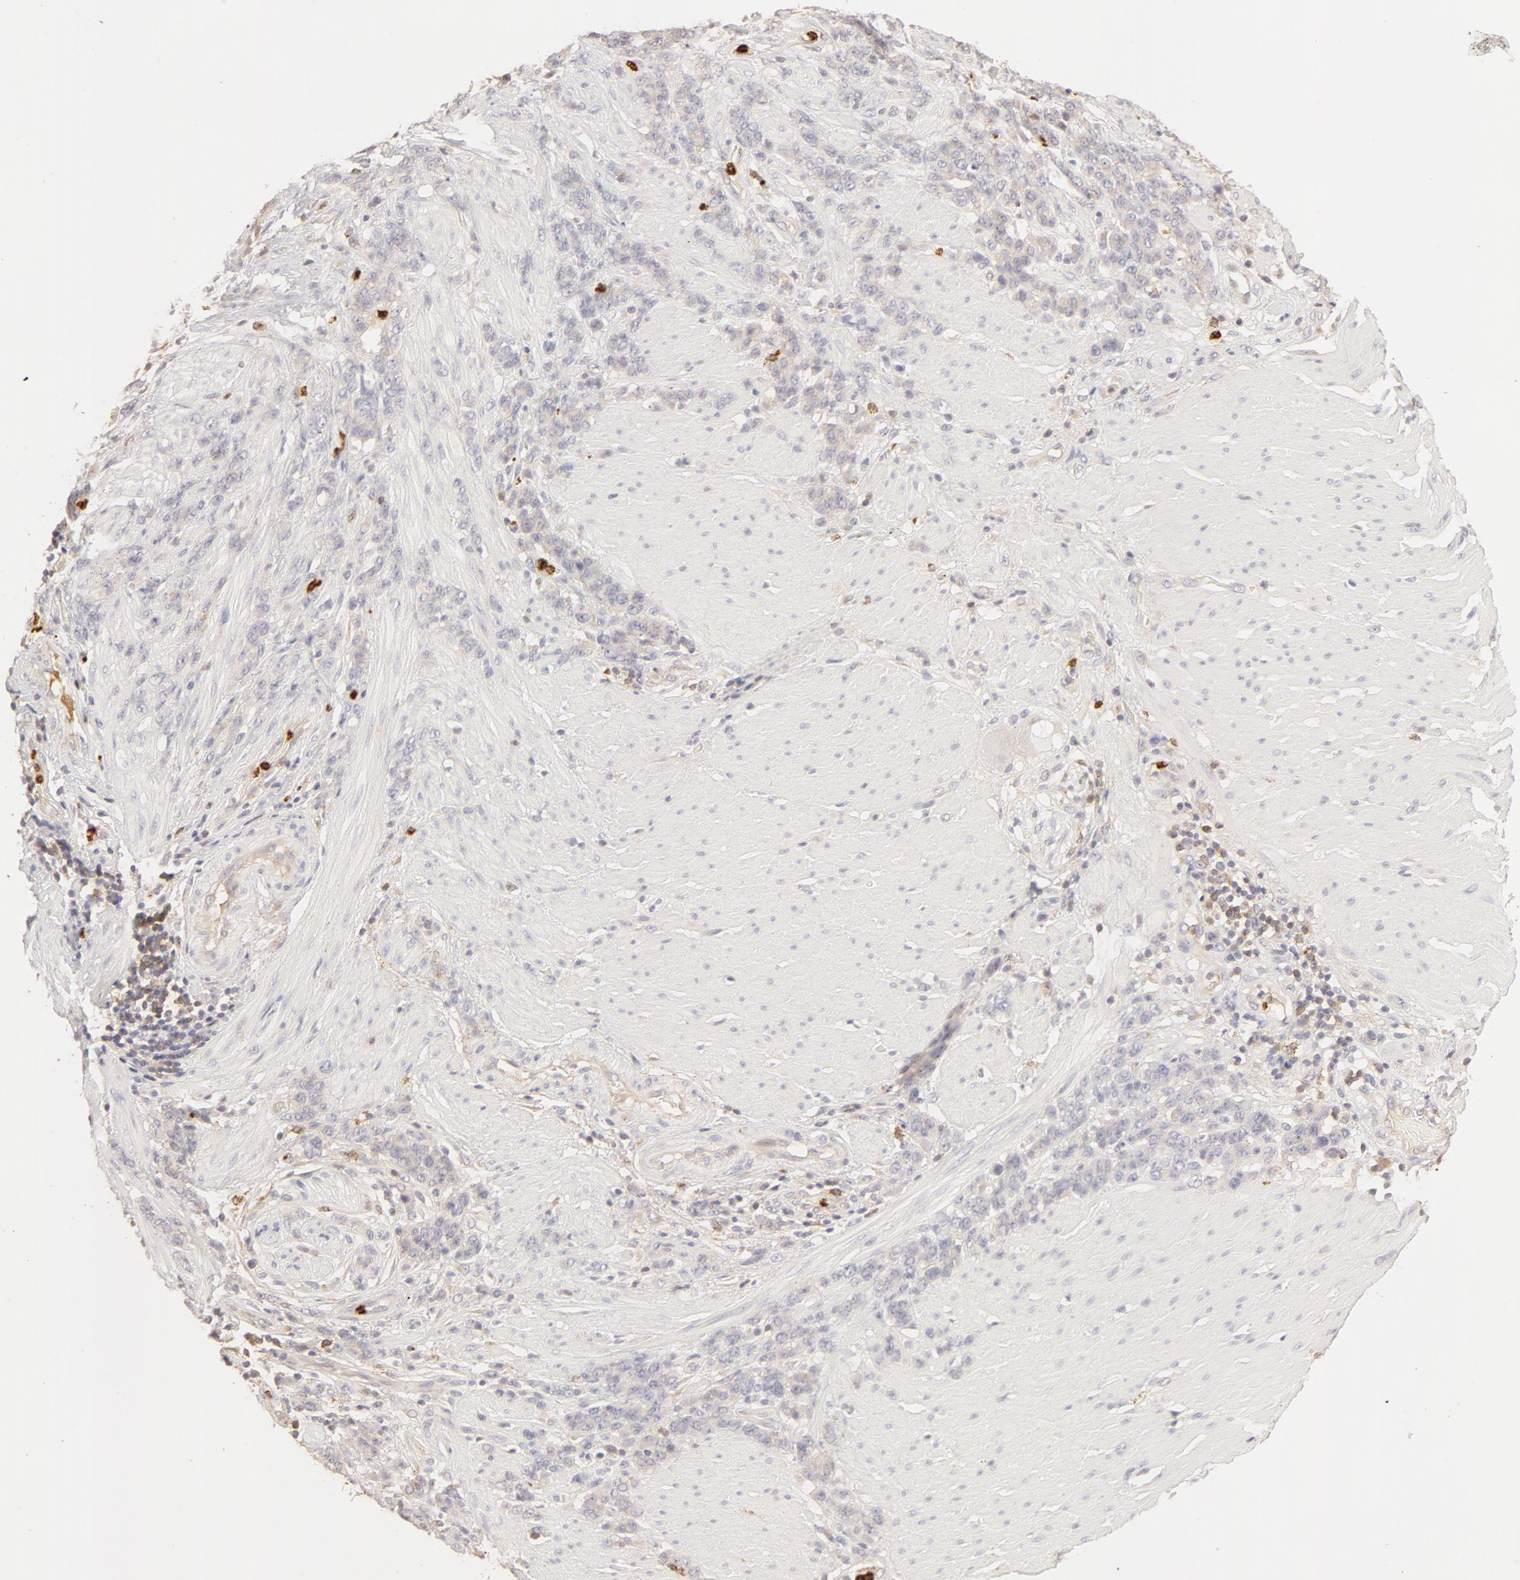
{"staining": {"intensity": "negative", "quantity": "none", "location": "none"}, "tissue": "stomach cancer", "cell_type": "Tumor cells", "image_type": "cancer", "snomed": [{"axis": "morphology", "description": "Adenocarcinoma, NOS"}, {"axis": "topography", "description": "Stomach, lower"}], "caption": "A high-resolution histopathology image shows immunohistochemistry staining of stomach cancer, which reveals no significant positivity in tumor cells. The staining was performed using DAB (3,3'-diaminobenzidine) to visualize the protein expression in brown, while the nuclei were stained in blue with hematoxylin (Magnification: 20x).", "gene": "C1R", "patient": {"sex": "male", "age": 88}}